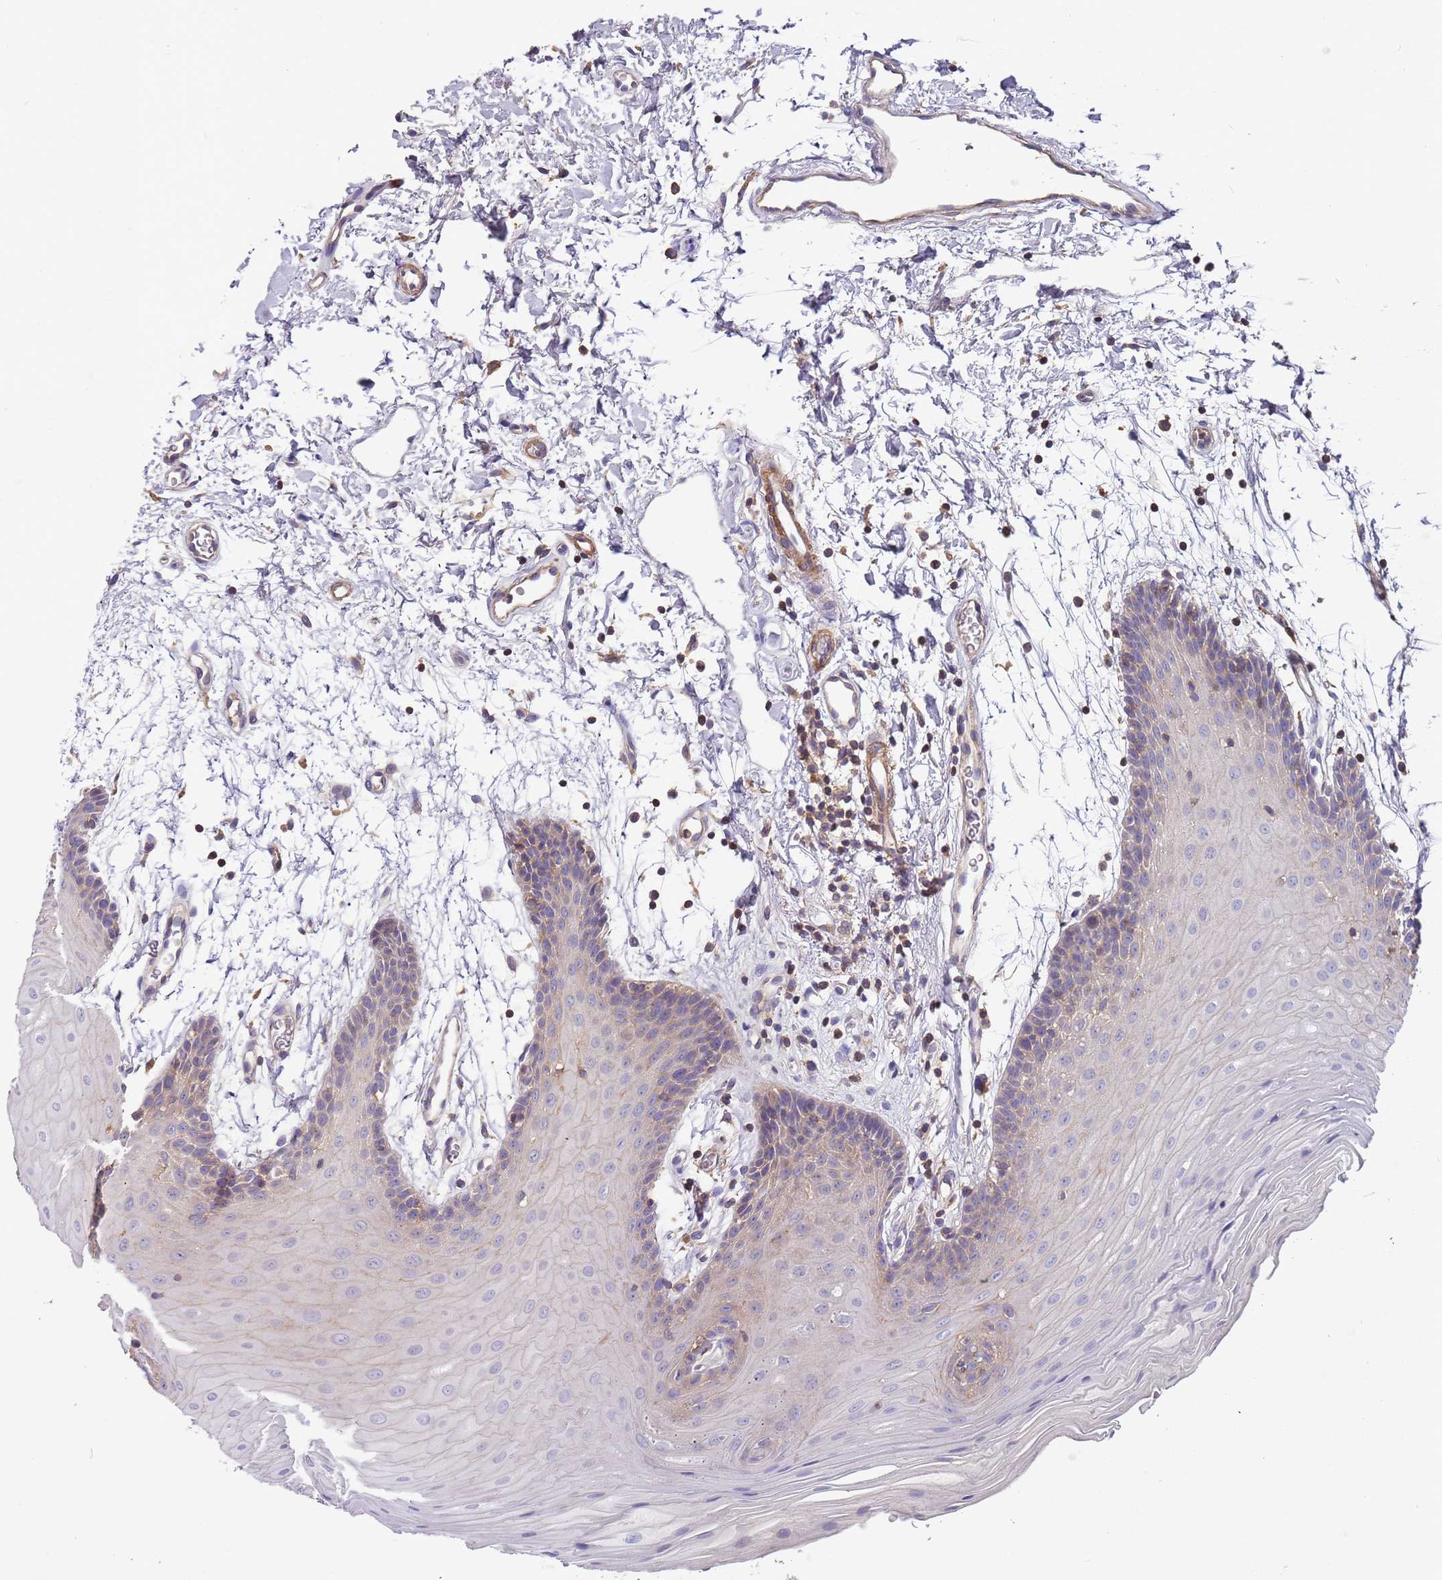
{"staining": {"intensity": "weak", "quantity": "<25%", "location": "cytoplasmic/membranous"}, "tissue": "oral mucosa", "cell_type": "Squamous epithelial cells", "image_type": "normal", "snomed": [{"axis": "morphology", "description": "Normal tissue, NOS"}, {"axis": "topography", "description": "Skeletal muscle"}, {"axis": "topography", "description": "Oral tissue"}, {"axis": "topography", "description": "Salivary gland"}, {"axis": "topography", "description": "Peripheral nerve tissue"}], "caption": "The micrograph displays no staining of squamous epithelial cells in benign oral mucosa.", "gene": "SYT4", "patient": {"sex": "male", "age": 54}}